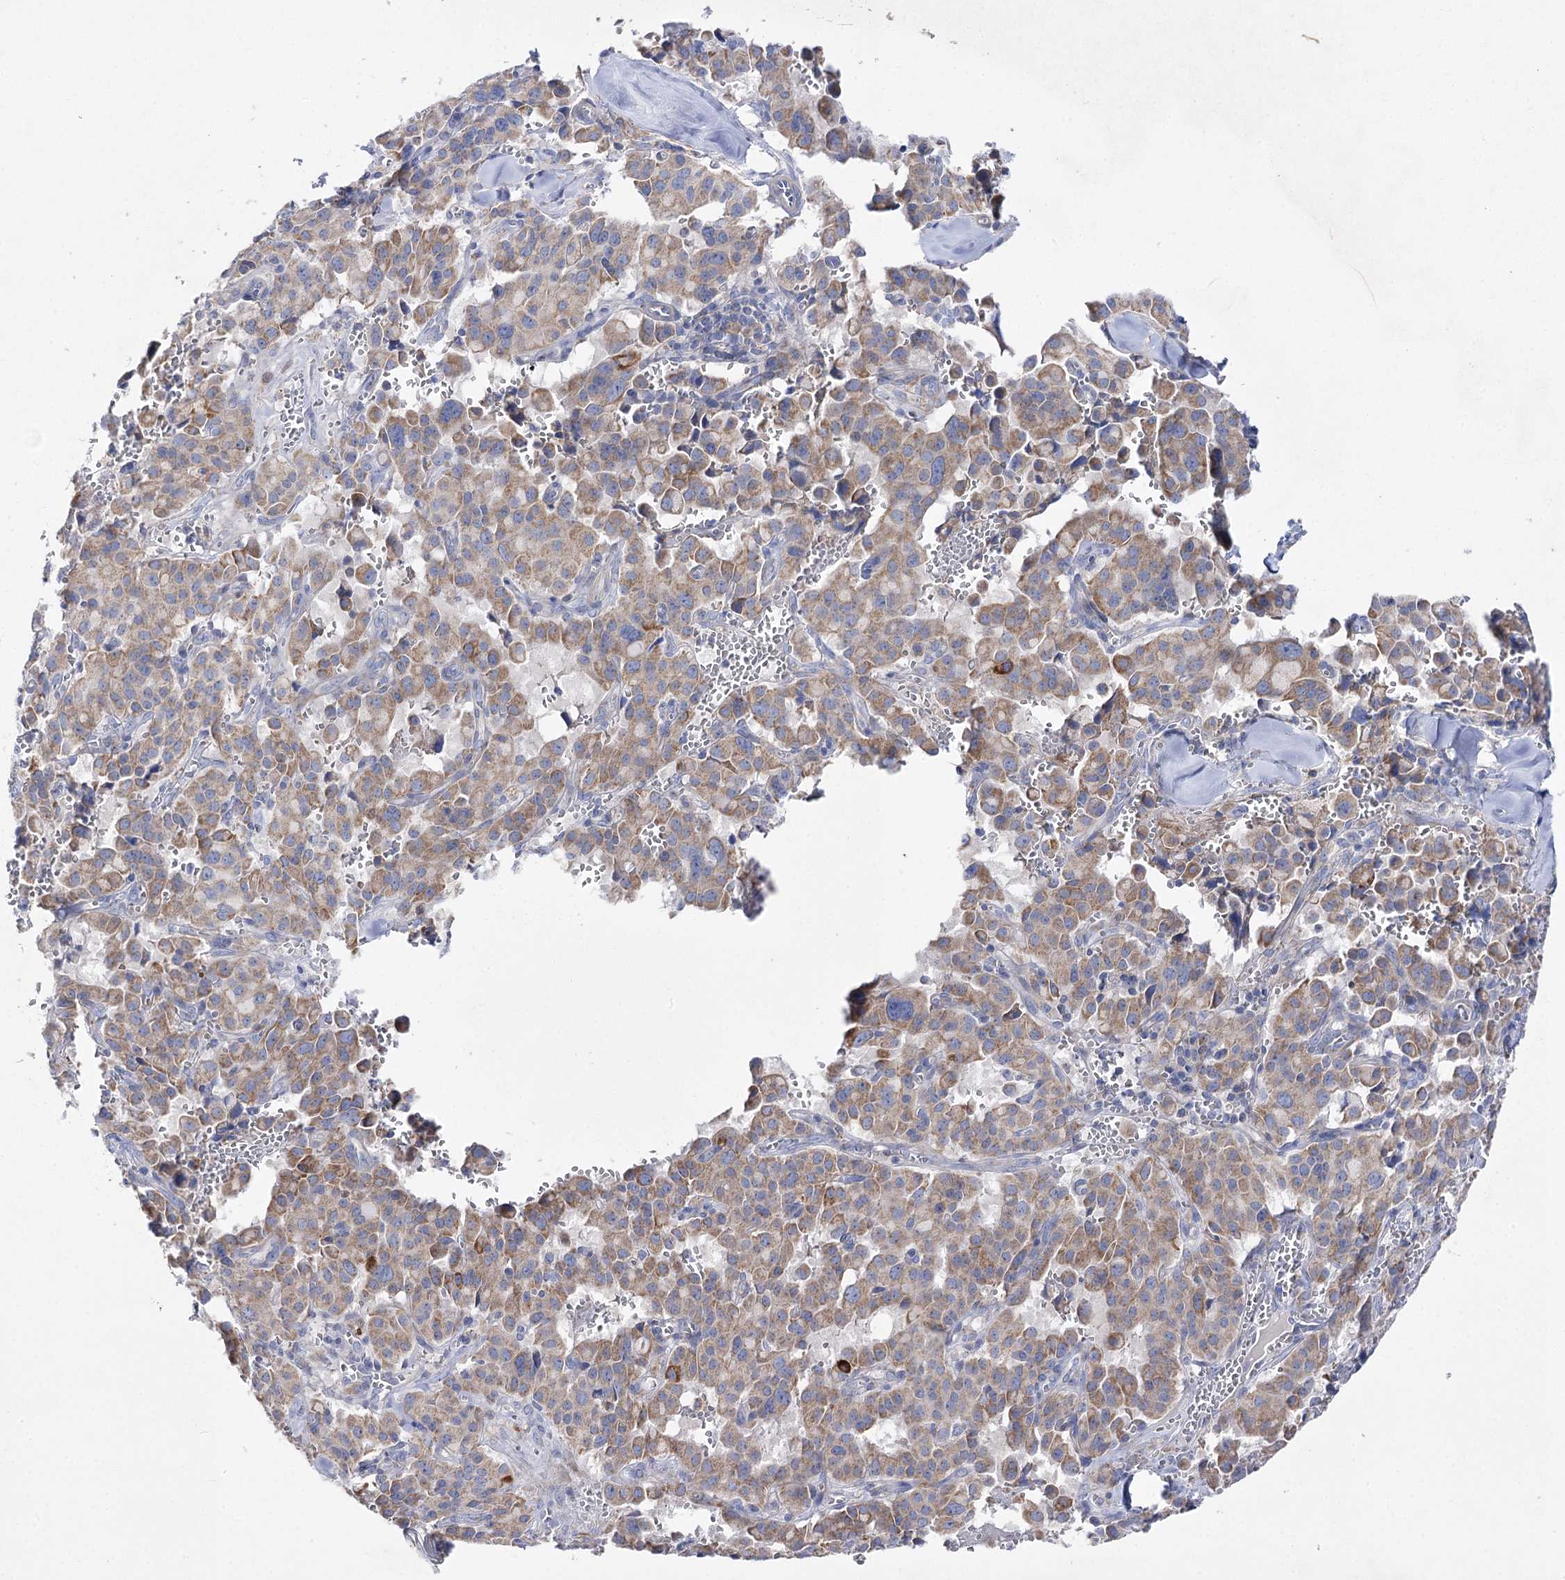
{"staining": {"intensity": "moderate", "quantity": ">75%", "location": "cytoplasmic/membranous"}, "tissue": "pancreatic cancer", "cell_type": "Tumor cells", "image_type": "cancer", "snomed": [{"axis": "morphology", "description": "Adenocarcinoma, NOS"}, {"axis": "topography", "description": "Pancreas"}], "caption": "About >75% of tumor cells in pancreatic adenocarcinoma exhibit moderate cytoplasmic/membranous protein staining as visualized by brown immunohistochemical staining.", "gene": "COX15", "patient": {"sex": "male", "age": 65}}